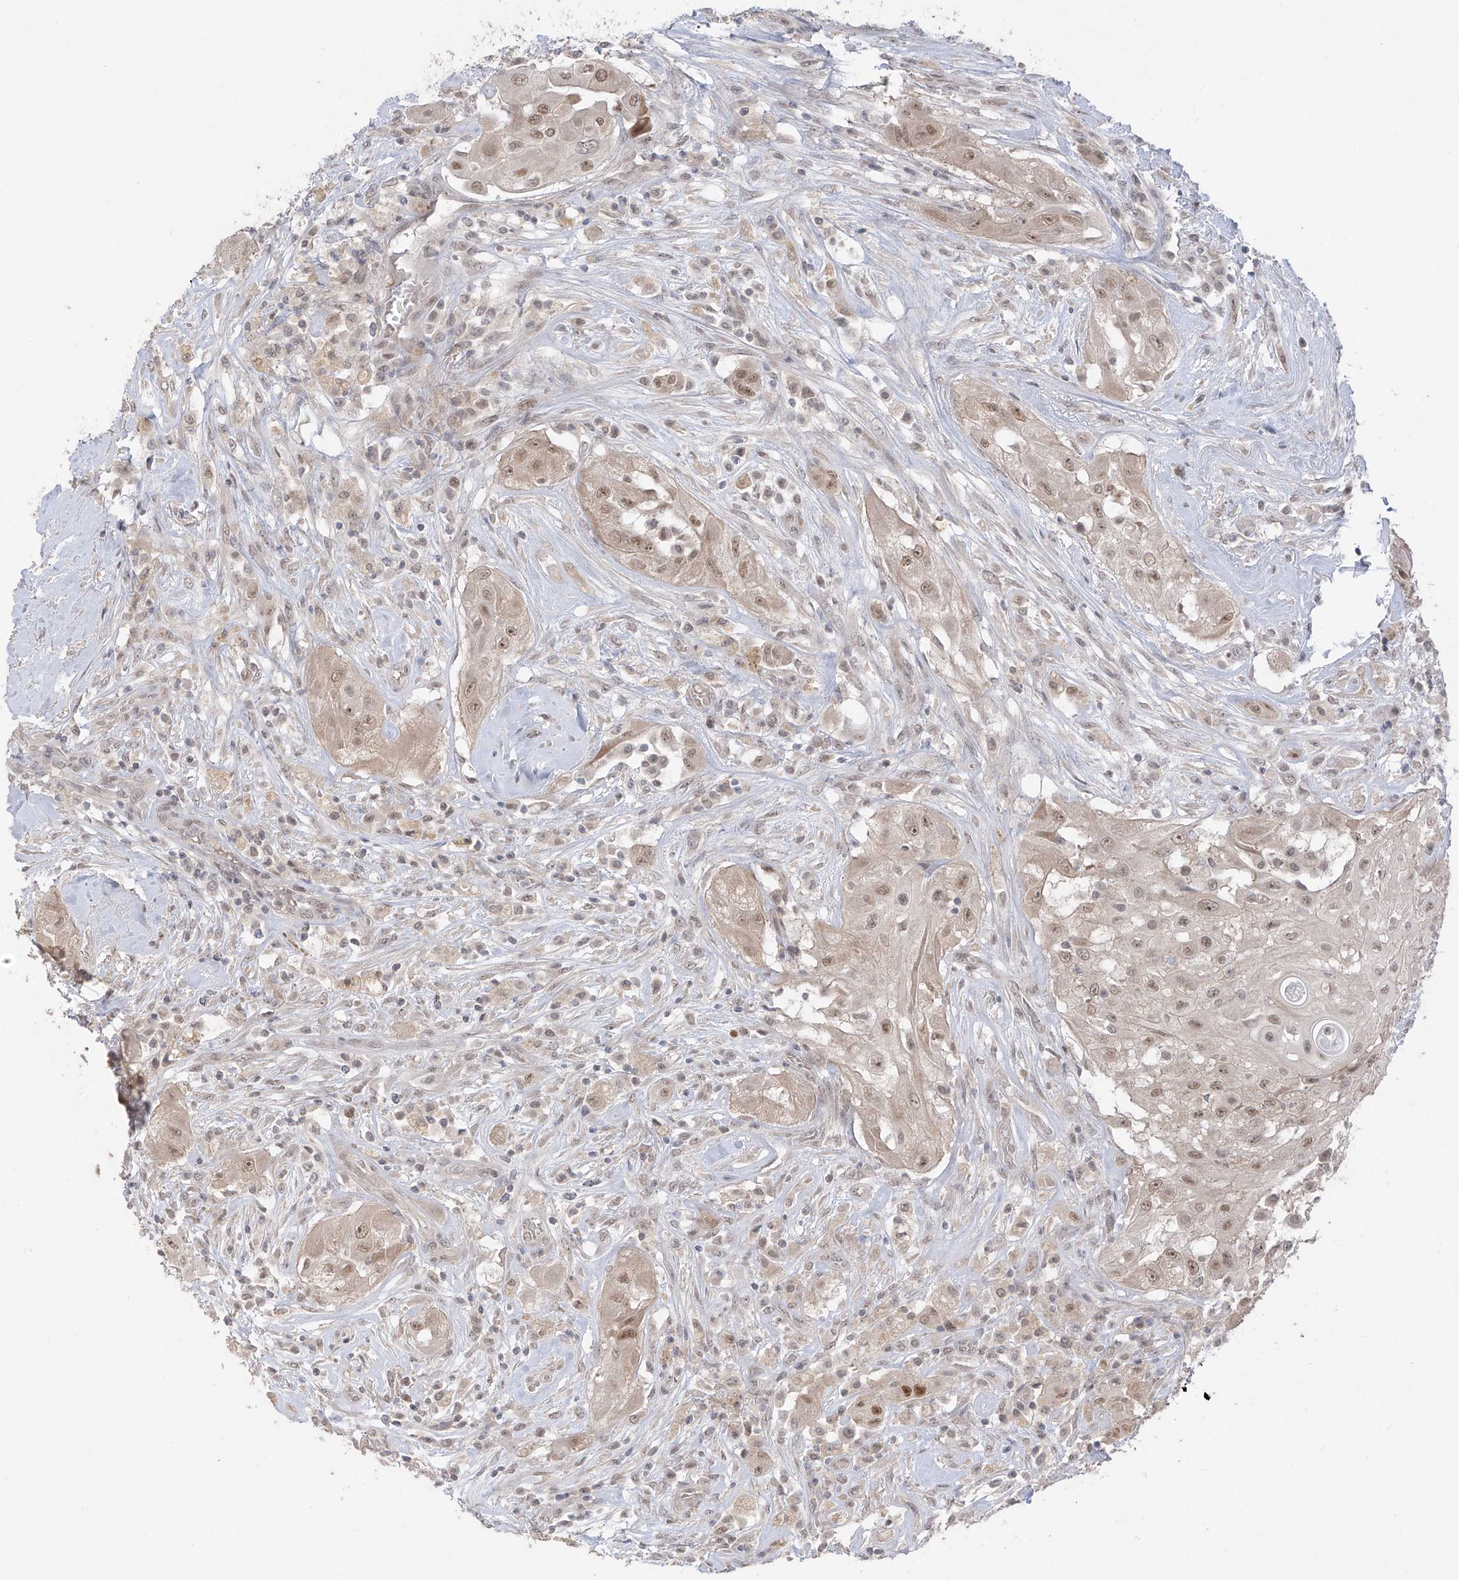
{"staining": {"intensity": "moderate", "quantity": ">75%", "location": "nuclear"}, "tissue": "thyroid cancer", "cell_type": "Tumor cells", "image_type": "cancer", "snomed": [{"axis": "morphology", "description": "Papillary adenocarcinoma, NOS"}, {"axis": "topography", "description": "Thyroid gland"}], "caption": "Protein expression by immunohistochemistry (IHC) reveals moderate nuclear expression in approximately >75% of tumor cells in thyroid cancer.", "gene": "OGT", "patient": {"sex": "female", "age": 59}}